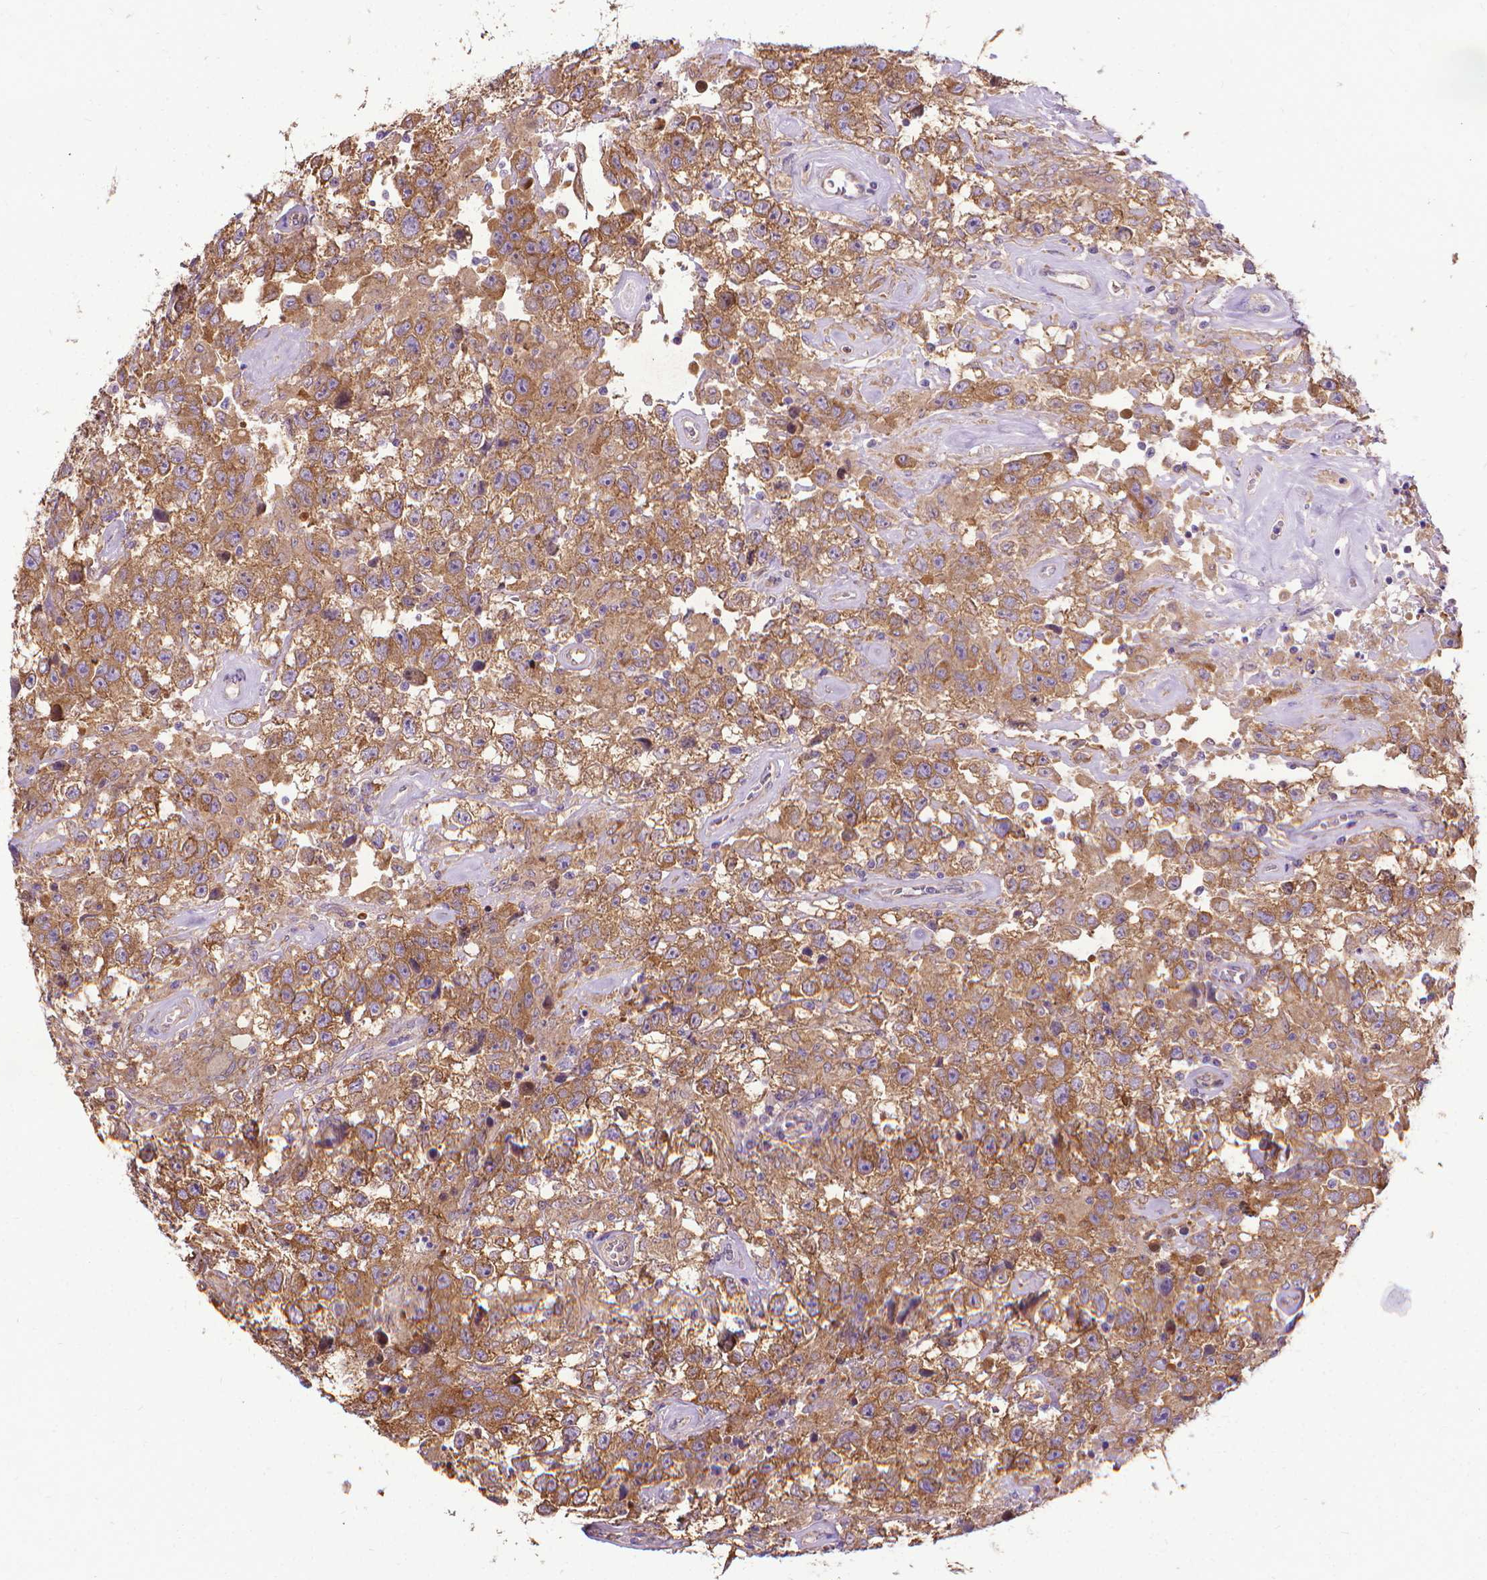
{"staining": {"intensity": "moderate", "quantity": ">75%", "location": "cytoplasmic/membranous"}, "tissue": "testis cancer", "cell_type": "Tumor cells", "image_type": "cancer", "snomed": [{"axis": "morphology", "description": "Seminoma, NOS"}, {"axis": "topography", "description": "Testis"}], "caption": "This is a histology image of immunohistochemistry (IHC) staining of testis cancer, which shows moderate staining in the cytoplasmic/membranous of tumor cells.", "gene": "CFAP299", "patient": {"sex": "male", "age": 43}}